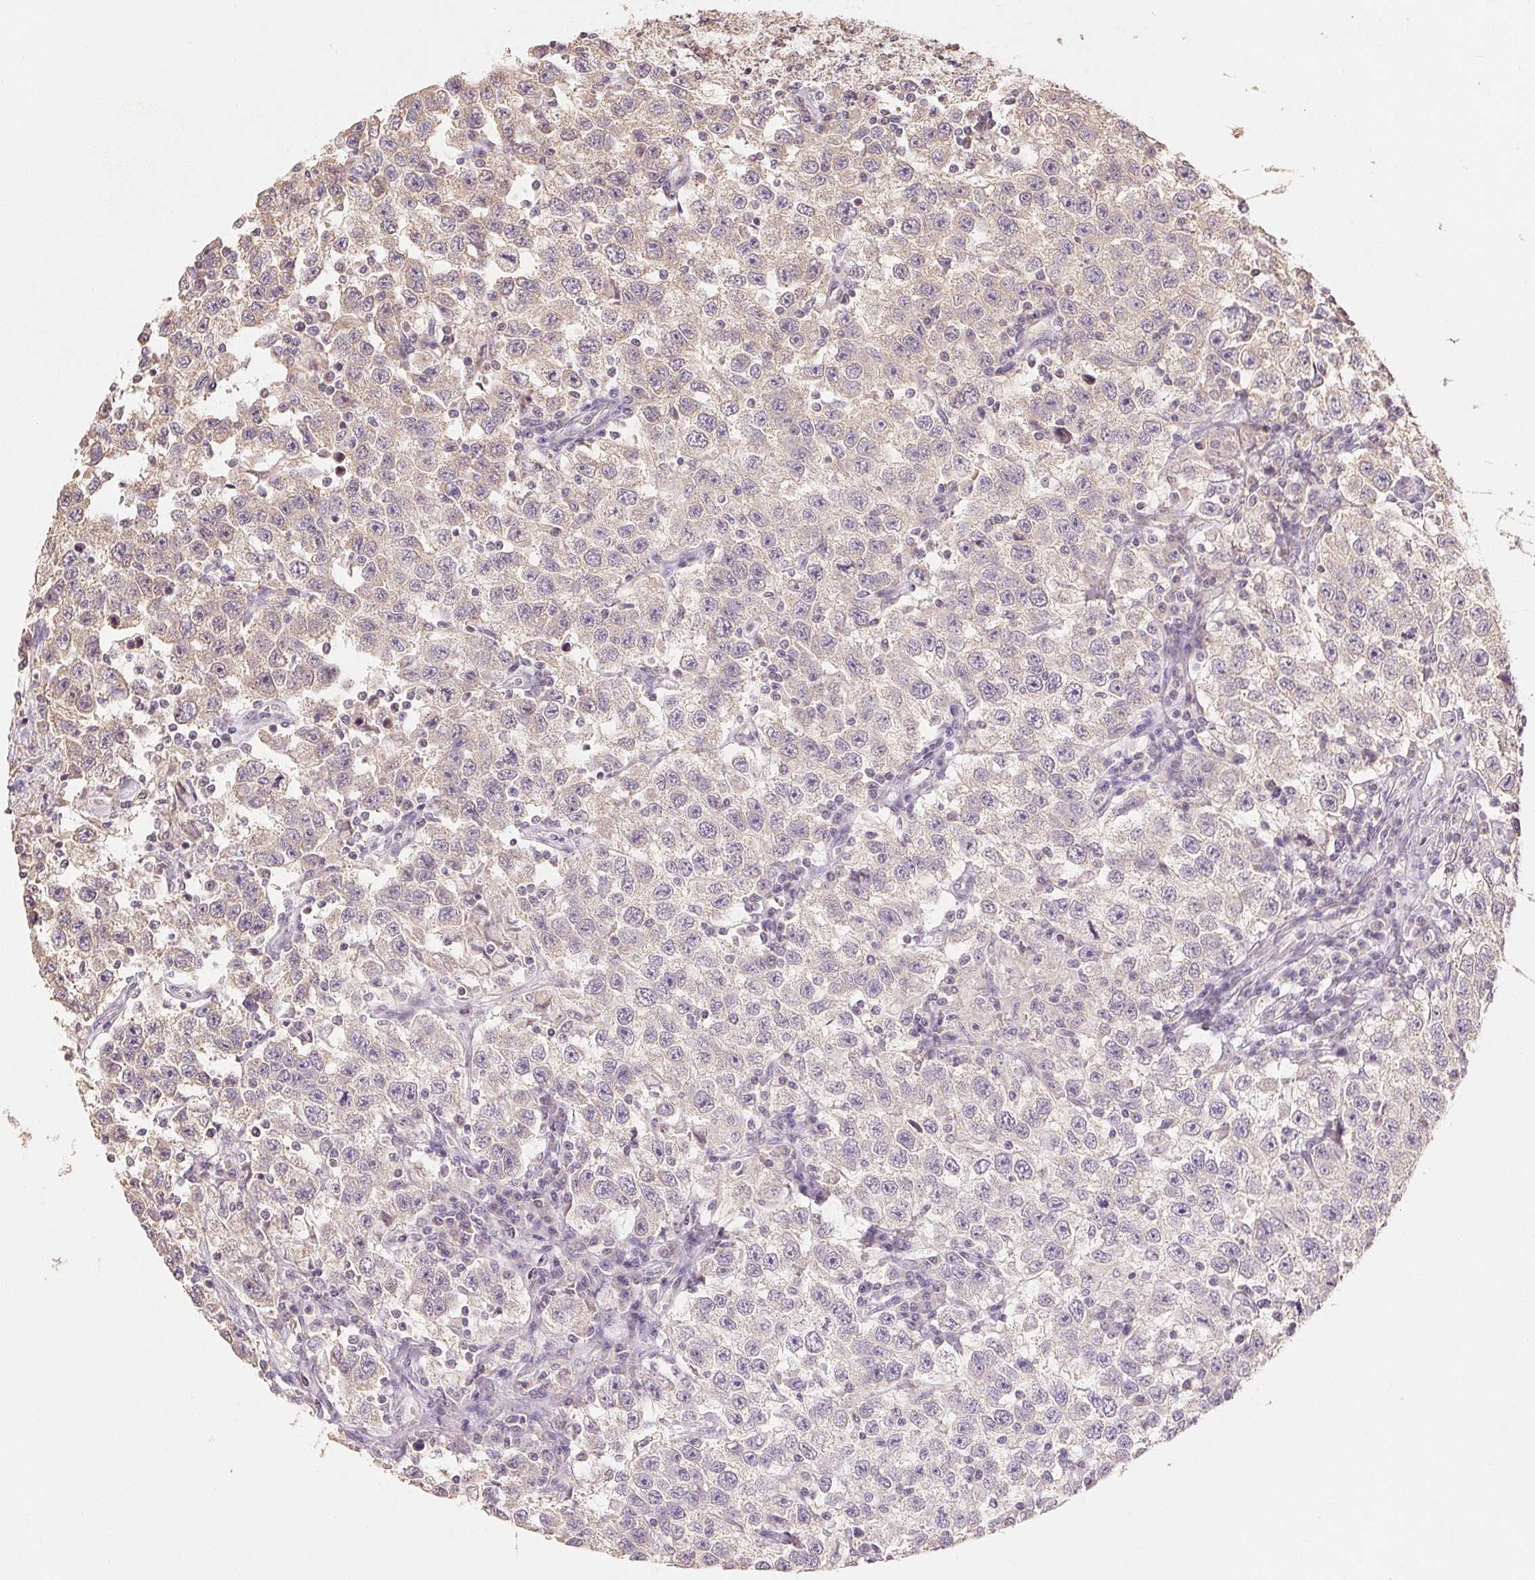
{"staining": {"intensity": "weak", "quantity": "<25%", "location": "cytoplasmic/membranous"}, "tissue": "testis cancer", "cell_type": "Tumor cells", "image_type": "cancer", "snomed": [{"axis": "morphology", "description": "Seminoma, NOS"}, {"axis": "topography", "description": "Testis"}], "caption": "The immunohistochemistry (IHC) photomicrograph has no significant positivity in tumor cells of testis seminoma tissue.", "gene": "COX14", "patient": {"sex": "male", "age": 41}}